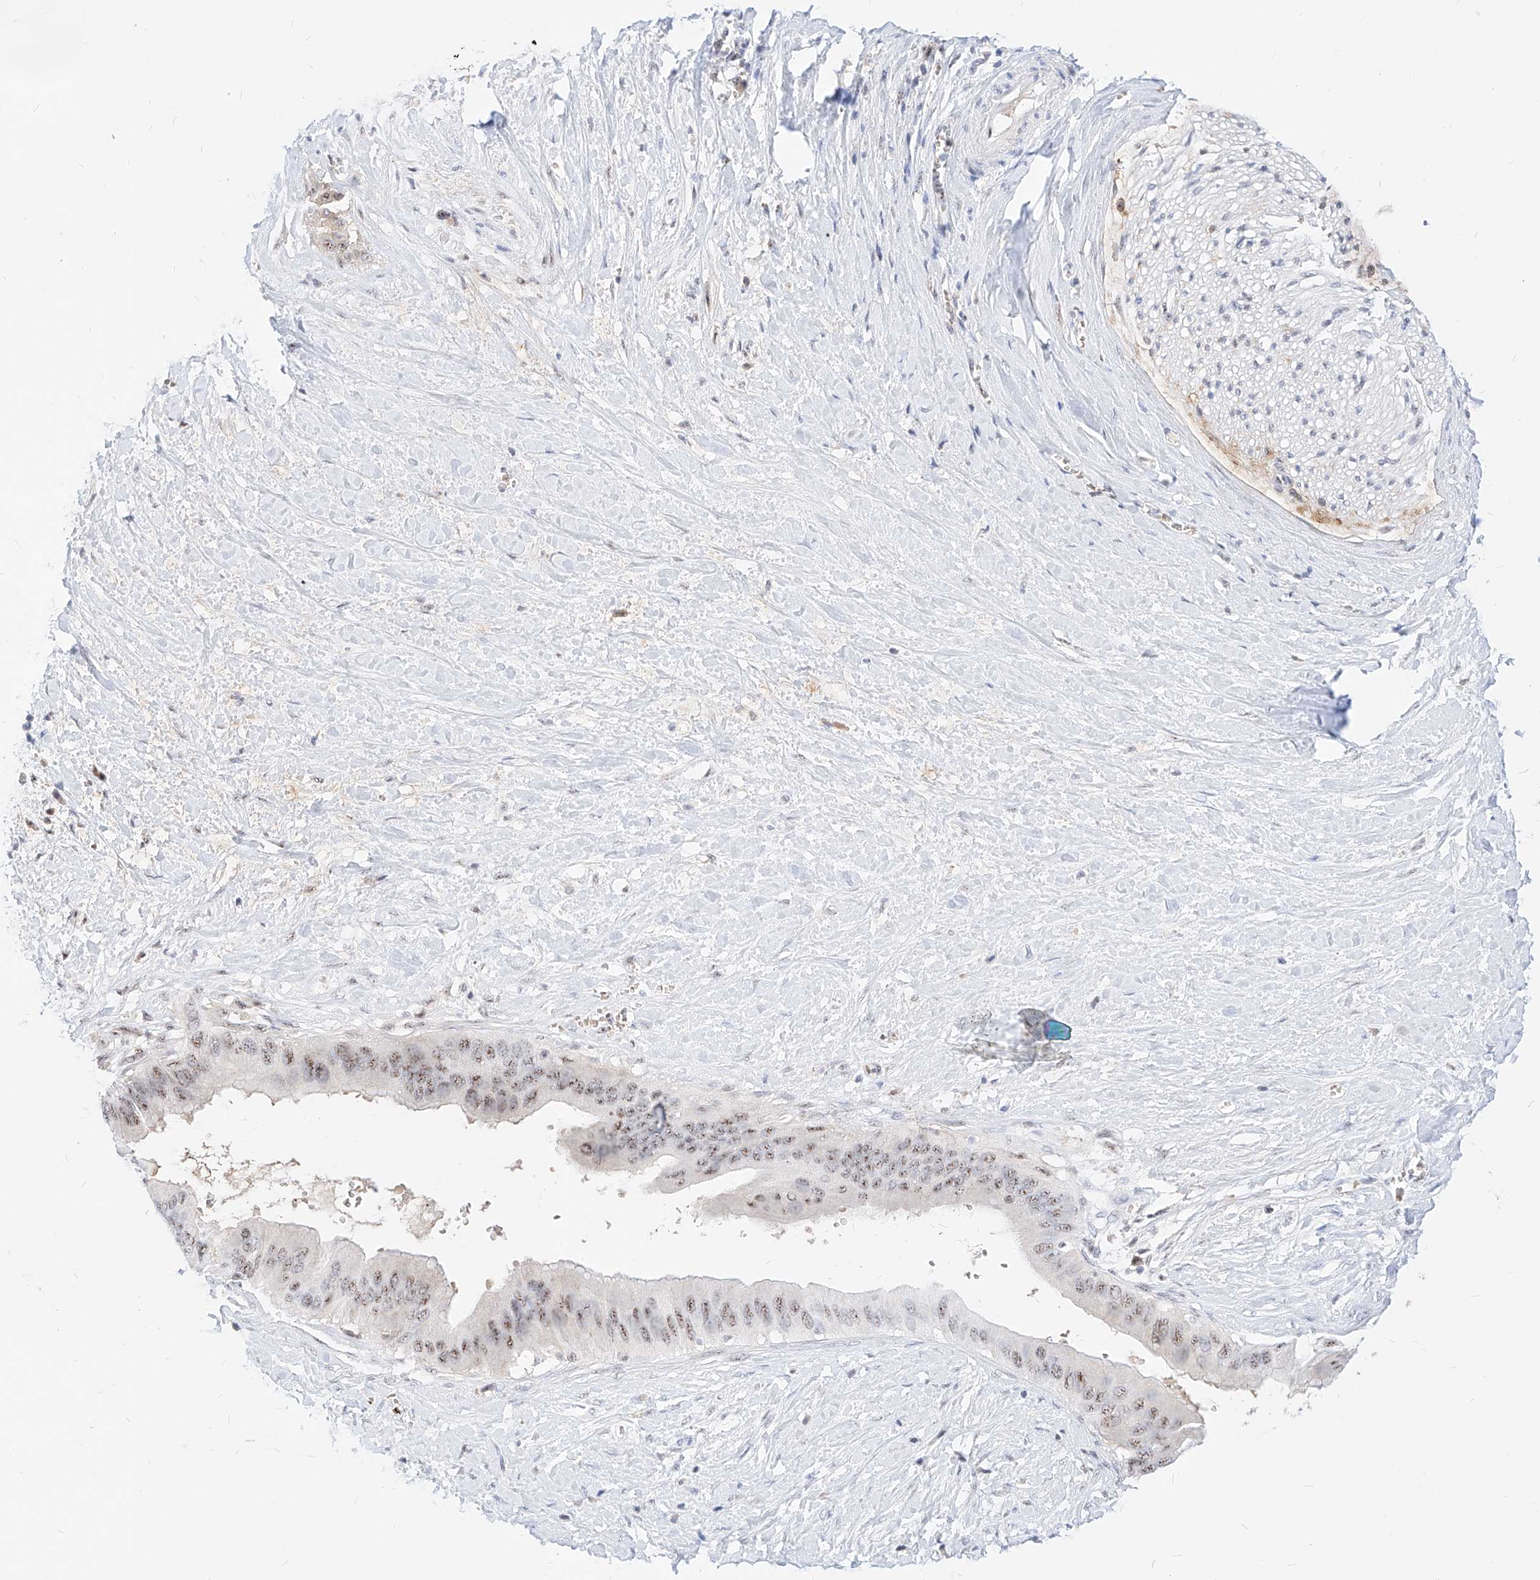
{"staining": {"intensity": "moderate", "quantity": ">75%", "location": "nuclear"}, "tissue": "pancreatic cancer", "cell_type": "Tumor cells", "image_type": "cancer", "snomed": [{"axis": "morphology", "description": "Adenocarcinoma, NOS"}, {"axis": "topography", "description": "Pancreas"}], "caption": "High-magnification brightfield microscopy of adenocarcinoma (pancreatic) stained with DAB (brown) and counterstained with hematoxylin (blue). tumor cells exhibit moderate nuclear expression is appreciated in approximately>75% of cells.", "gene": "ZFP42", "patient": {"sex": "male", "age": 55}}